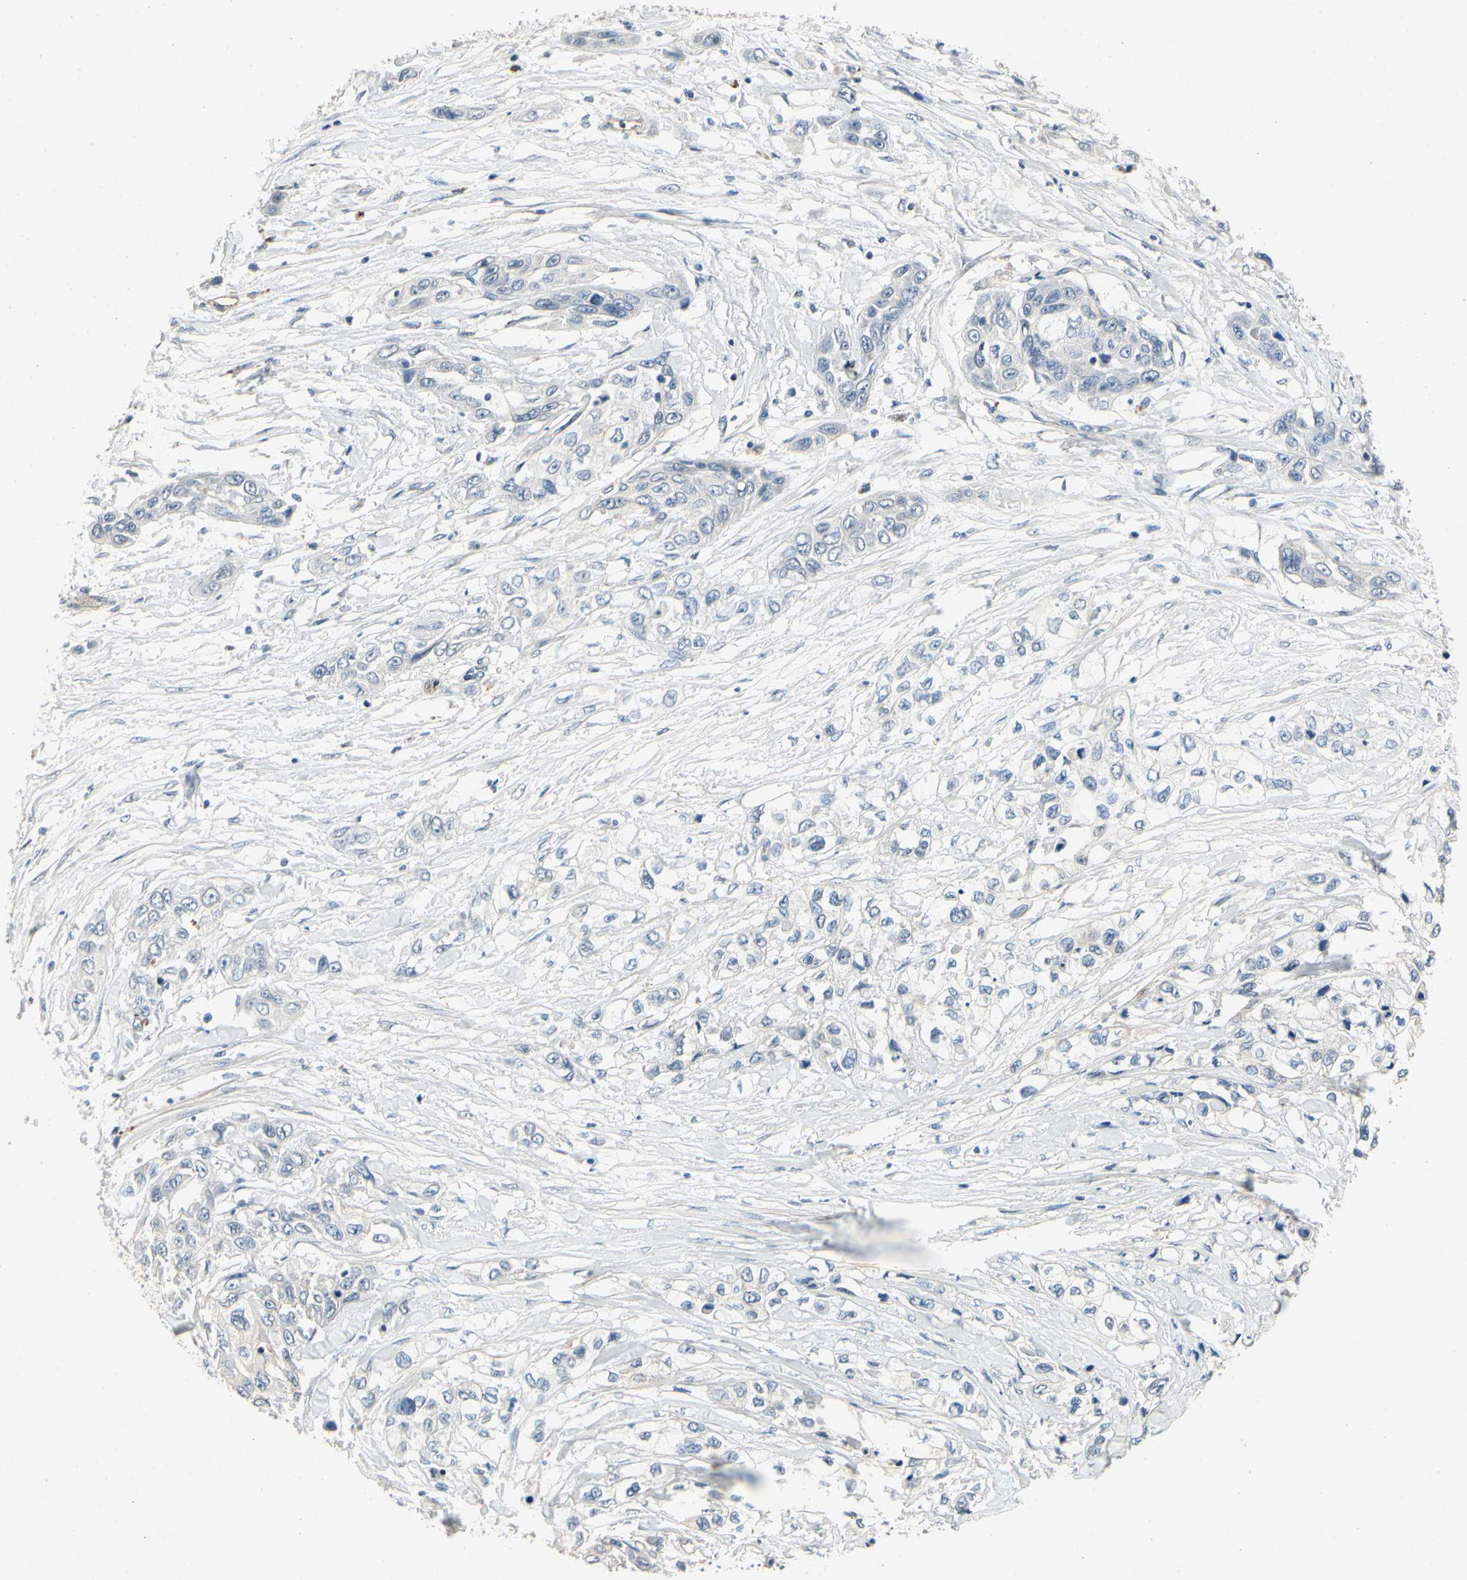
{"staining": {"intensity": "negative", "quantity": "none", "location": "none"}, "tissue": "pancreatic cancer", "cell_type": "Tumor cells", "image_type": "cancer", "snomed": [{"axis": "morphology", "description": "Adenocarcinoma, NOS"}, {"axis": "topography", "description": "Pancreas"}], "caption": "This is an immunohistochemistry (IHC) image of human adenocarcinoma (pancreatic). There is no positivity in tumor cells.", "gene": "ALPL", "patient": {"sex": "female", "age": 70}}